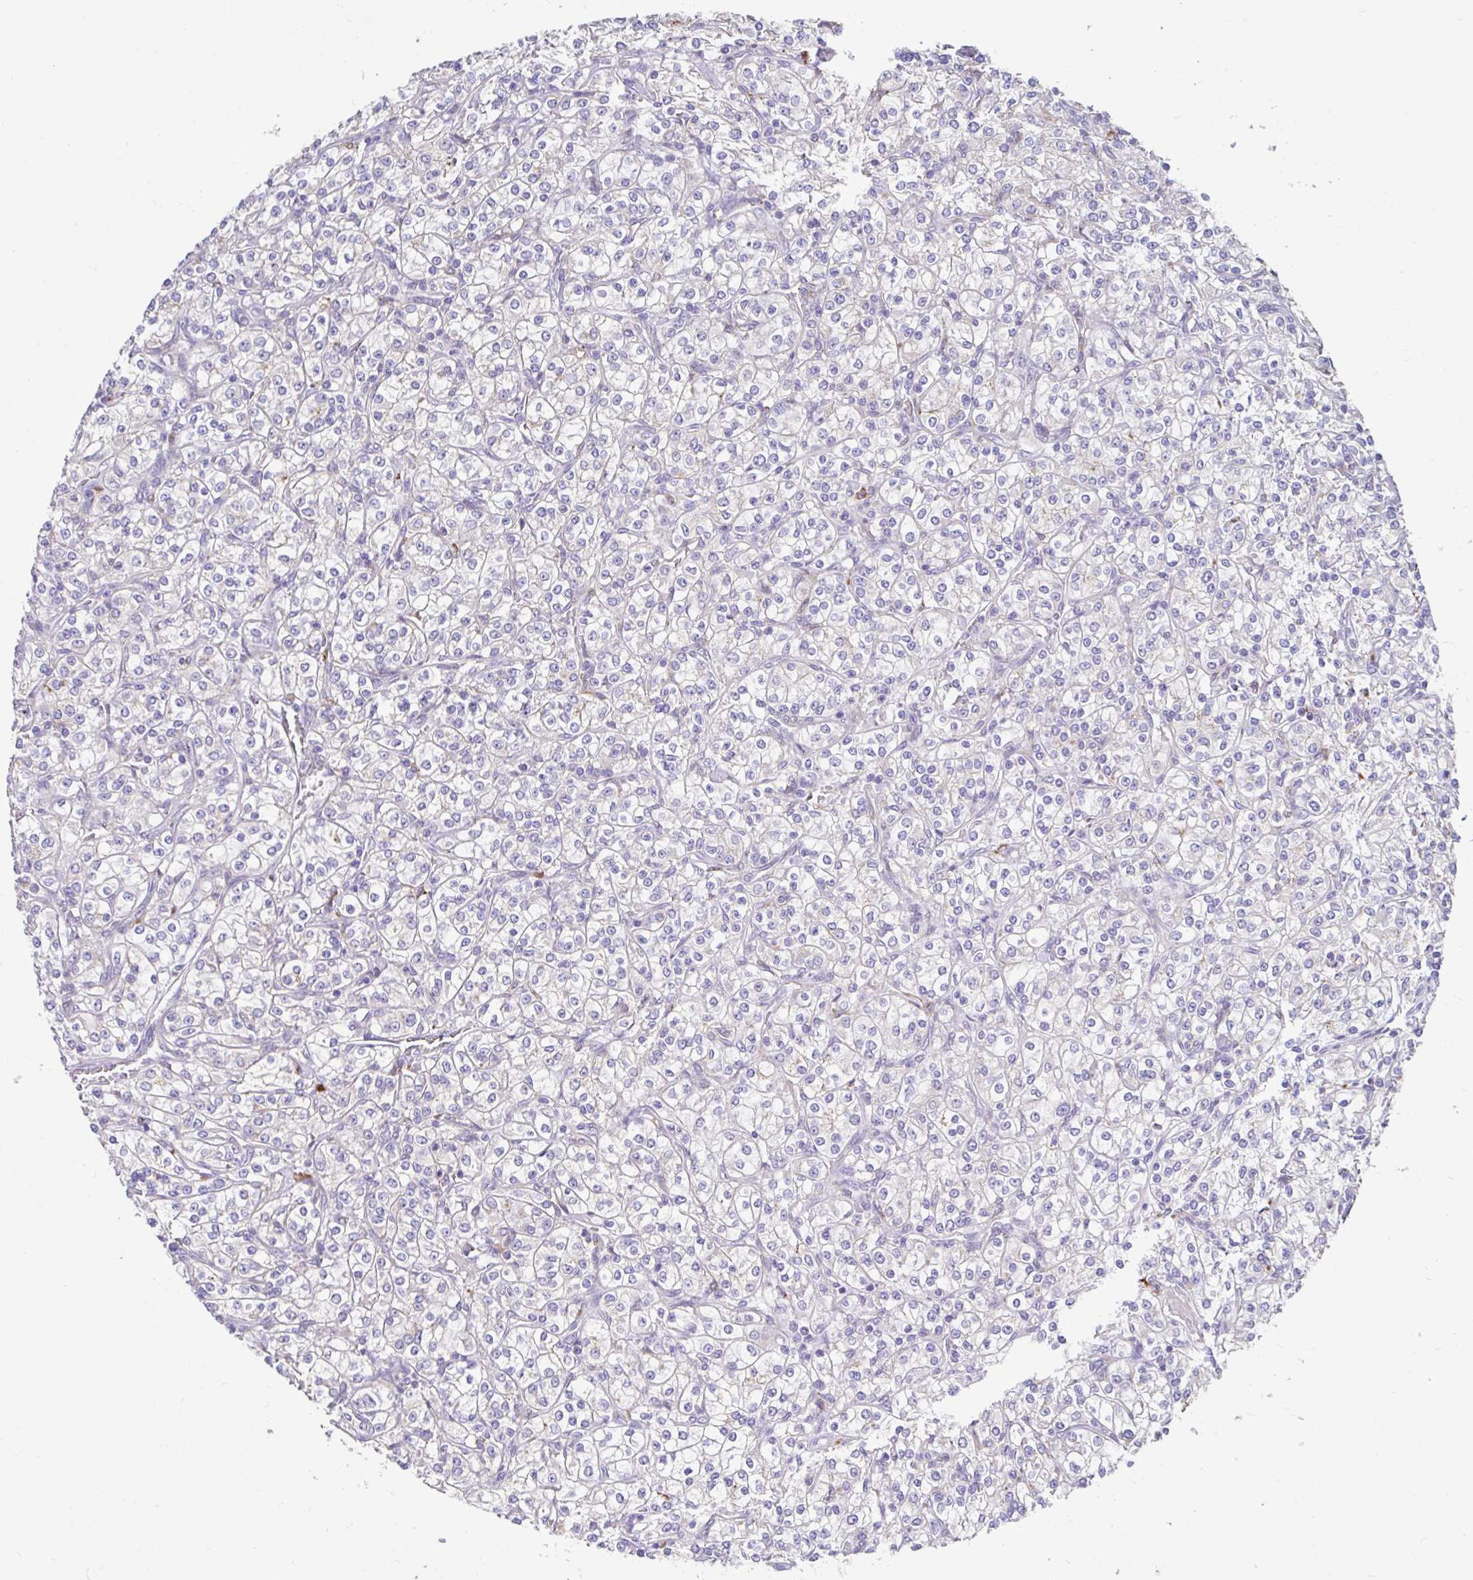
{"staining": {"intensity": "negative", "quantity": "none", "location": "none"}, "tissue": "renal cancer", "cell_type": "Tumor cells", "image_type": "cancer", "snomed": [{"axis": "morphology", "description": "Adenocarcinoma, NOS"}, {"axis": "topography", "description": "Kidney"}], "caption": "DAB (3,3'-diaminobenzidine) immunohistochemical staining of human renal adenocarcinoma exhibits no significant staining in tumor cells.", "gene": "ZNF33A", "patient": {"sex": "male", "age": 77}}